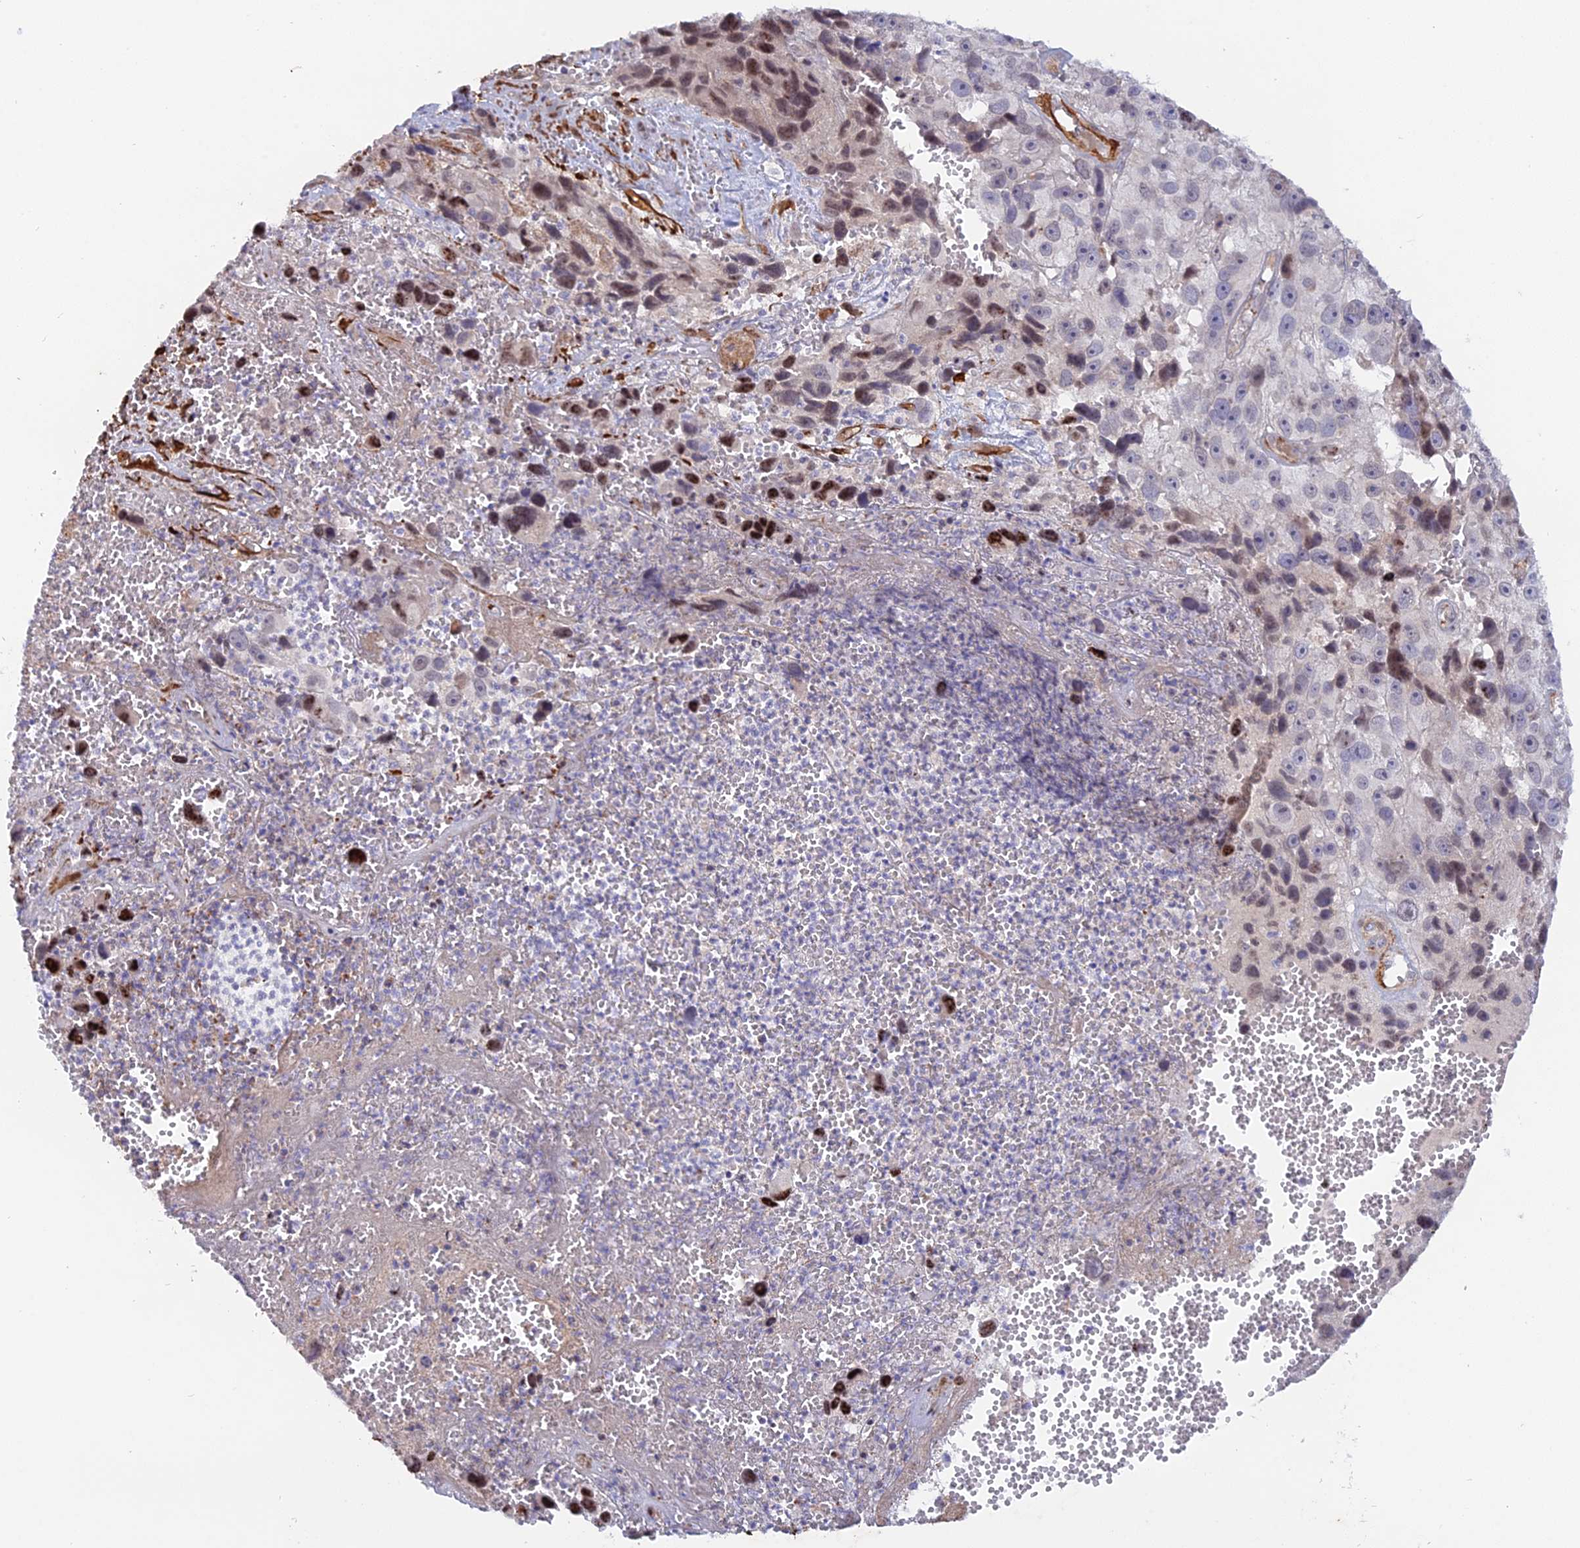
{"staining": {"intensity": "negative", "quantity": "none", "location": "none"}, "tissue": "melanoma", "cell_type": "Tumor cells", "image_type": "cancer", "snomed": [{"axis": "morphology", "description": "Malignant melanoma, NOS"}, {"axis": "topography", "description": "Skin"}], "caption": "Malignant melanoma was stained to show a protein in brown. There is no significant expression in tumor cells.", "gene": "CCDC154", "patient": {"sex": "male", "age": 84}}